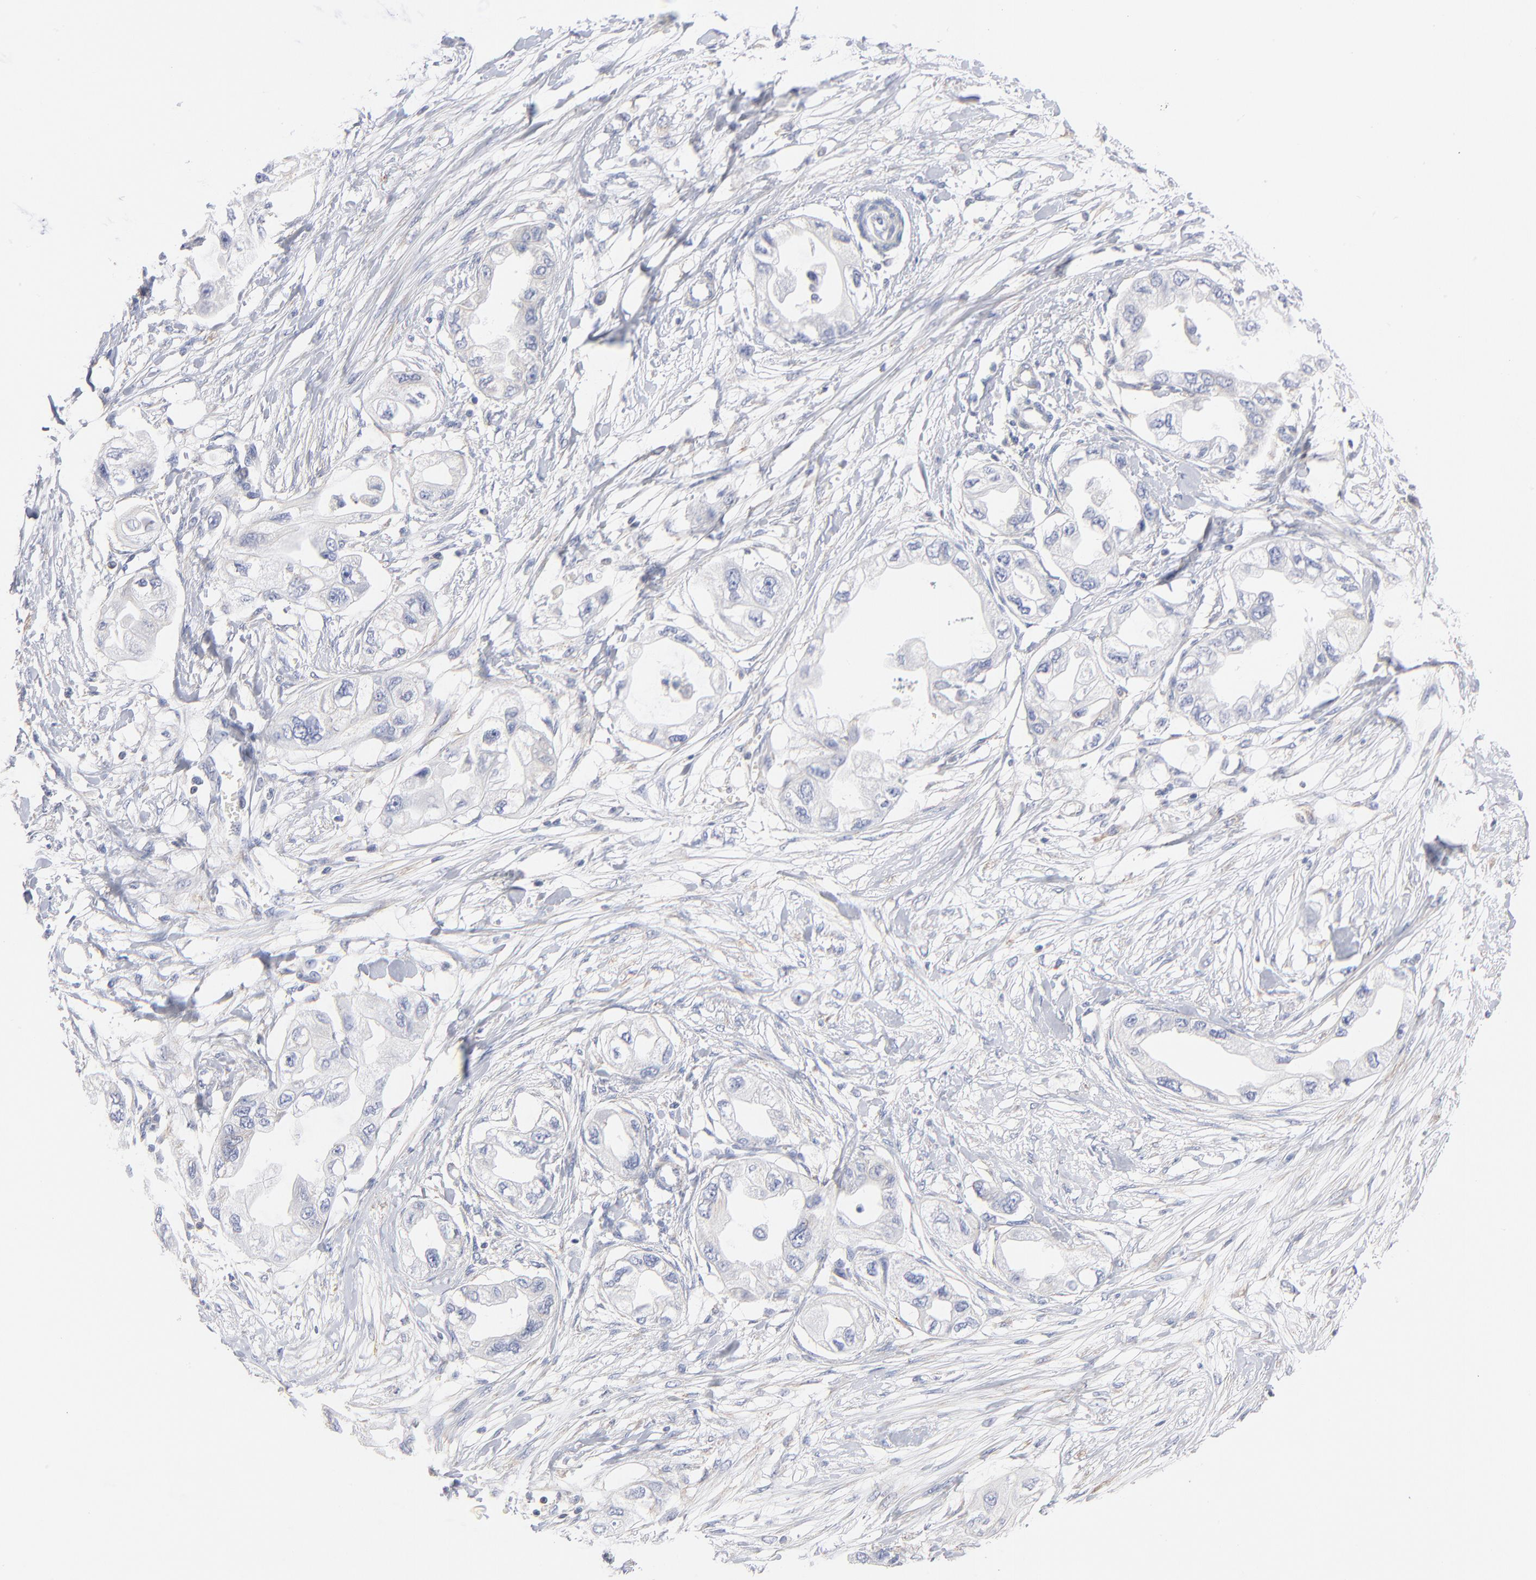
{"staining": {"intensity": "negative", "quantity": "none", "location": "none"}, "tissue": "endometrial cancer", "cell_type": "Tumor cells", "image_type": "cancer", "snomed": [{"axis": "morphology", "description": "Adenocarcinoma, NOS"}, {"axis": "topography", "description": "Endometrium"}], "caption": "This is a image of IHC staining of adenocarcinoma (endometrial), which shows no staining in tumor cells. (DAB (3,3'-diaminobenzidine) IHC, high magnification).", "gene": "SEPTIN6", "patient": {"sex": "female", "age": 67}}